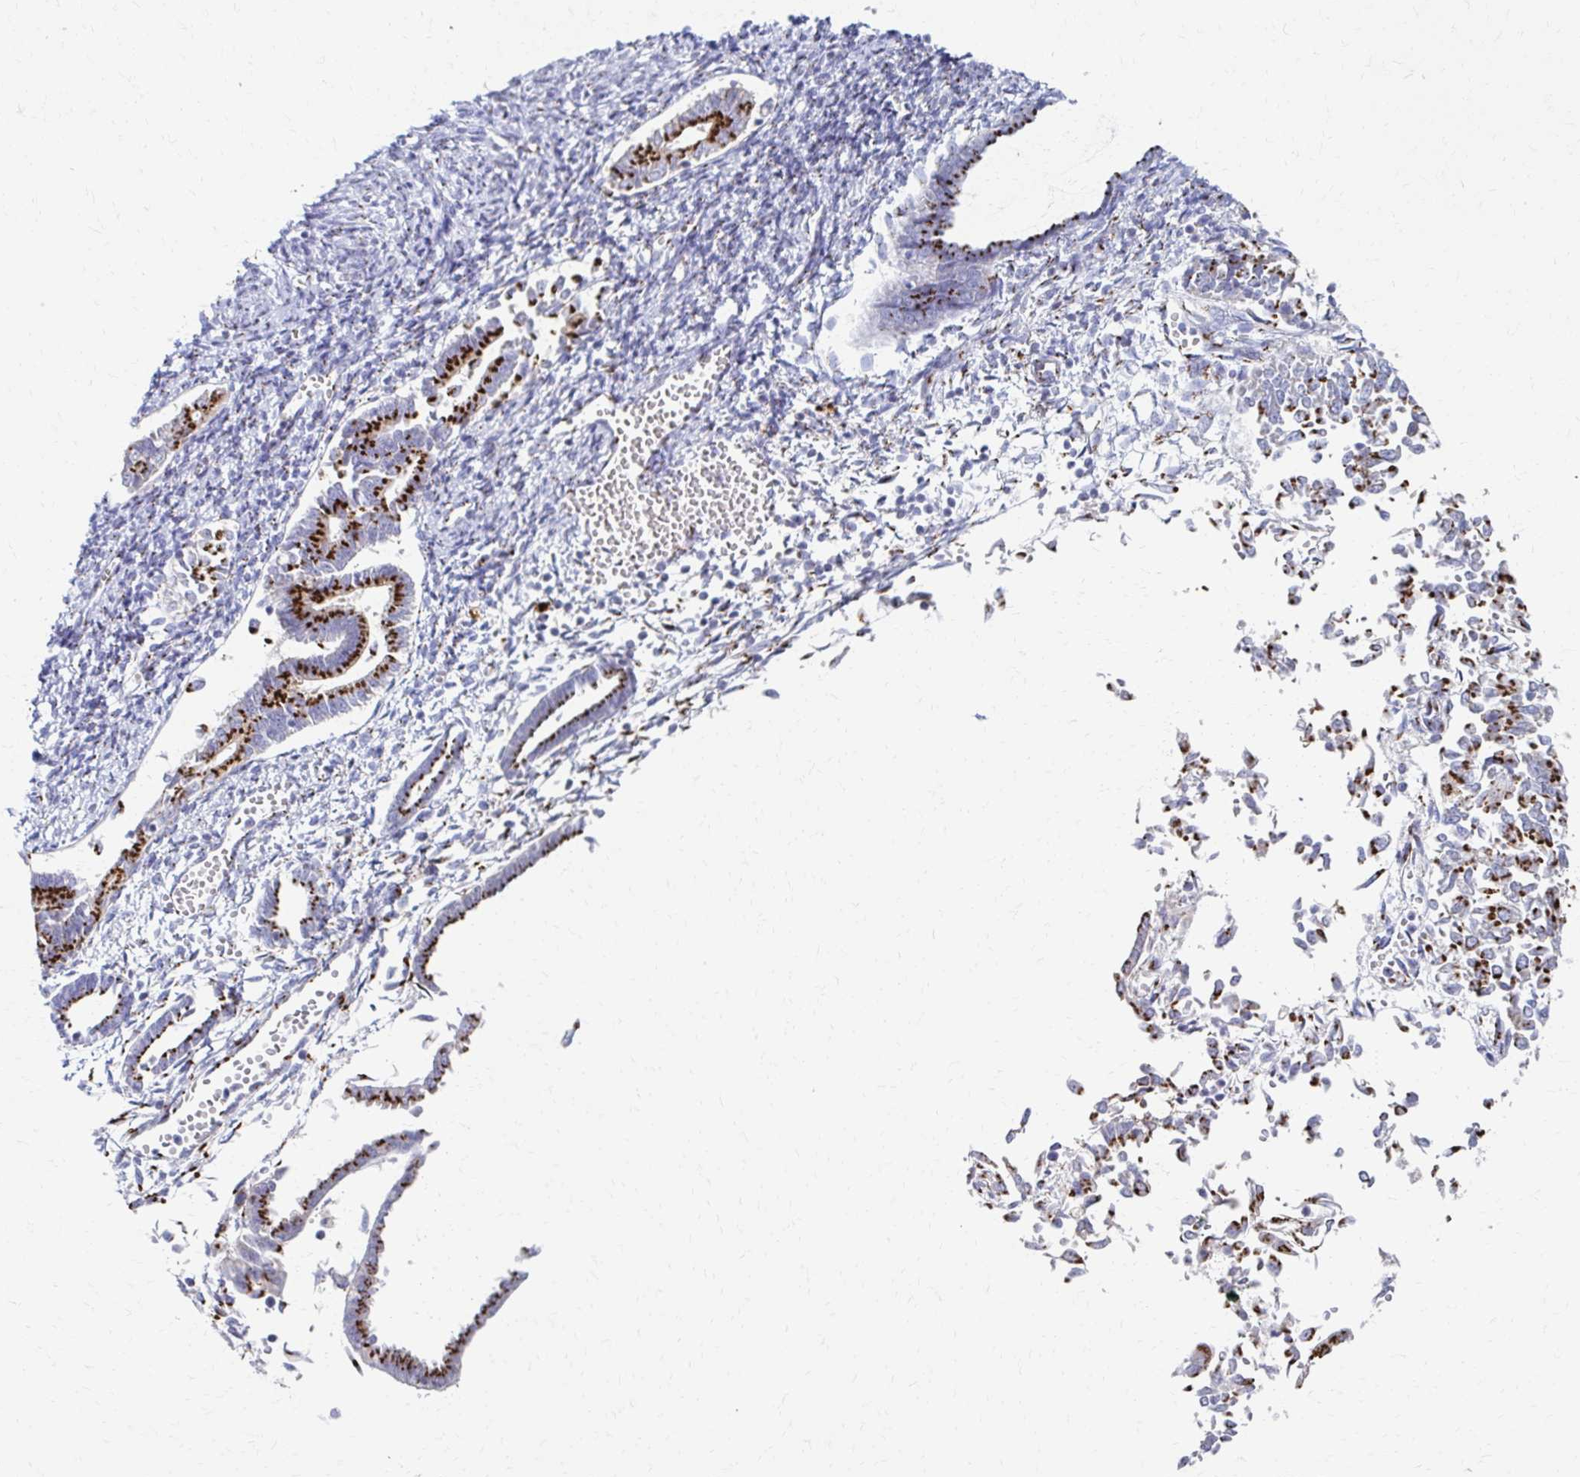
{"staining": {"intensity": "strong", "quantity": ">75%", "location": "cytoplasmic/membranous"}, "tissue": "endometrial cancer", "cell_type": "Tumor cells", "image_type": "cancer", "snomed": [{"axis": "morphology", "description": "Adenocarcinoma, NOS"}, {"axis": "topography", "description": "Endometrium"}], "caption": "Endometrial adenocarcinoma tissue shows strong cytoplasmic/membranous expression in about >75% of tumor cells, visualized by immunohistochemistry. (DAB (3,3'-diaminobenzidine) = brown stain, brightfield microscopy at high magnification).", "gene": "TM9SF1", "patient": {"sex": "female", "age": 65}}